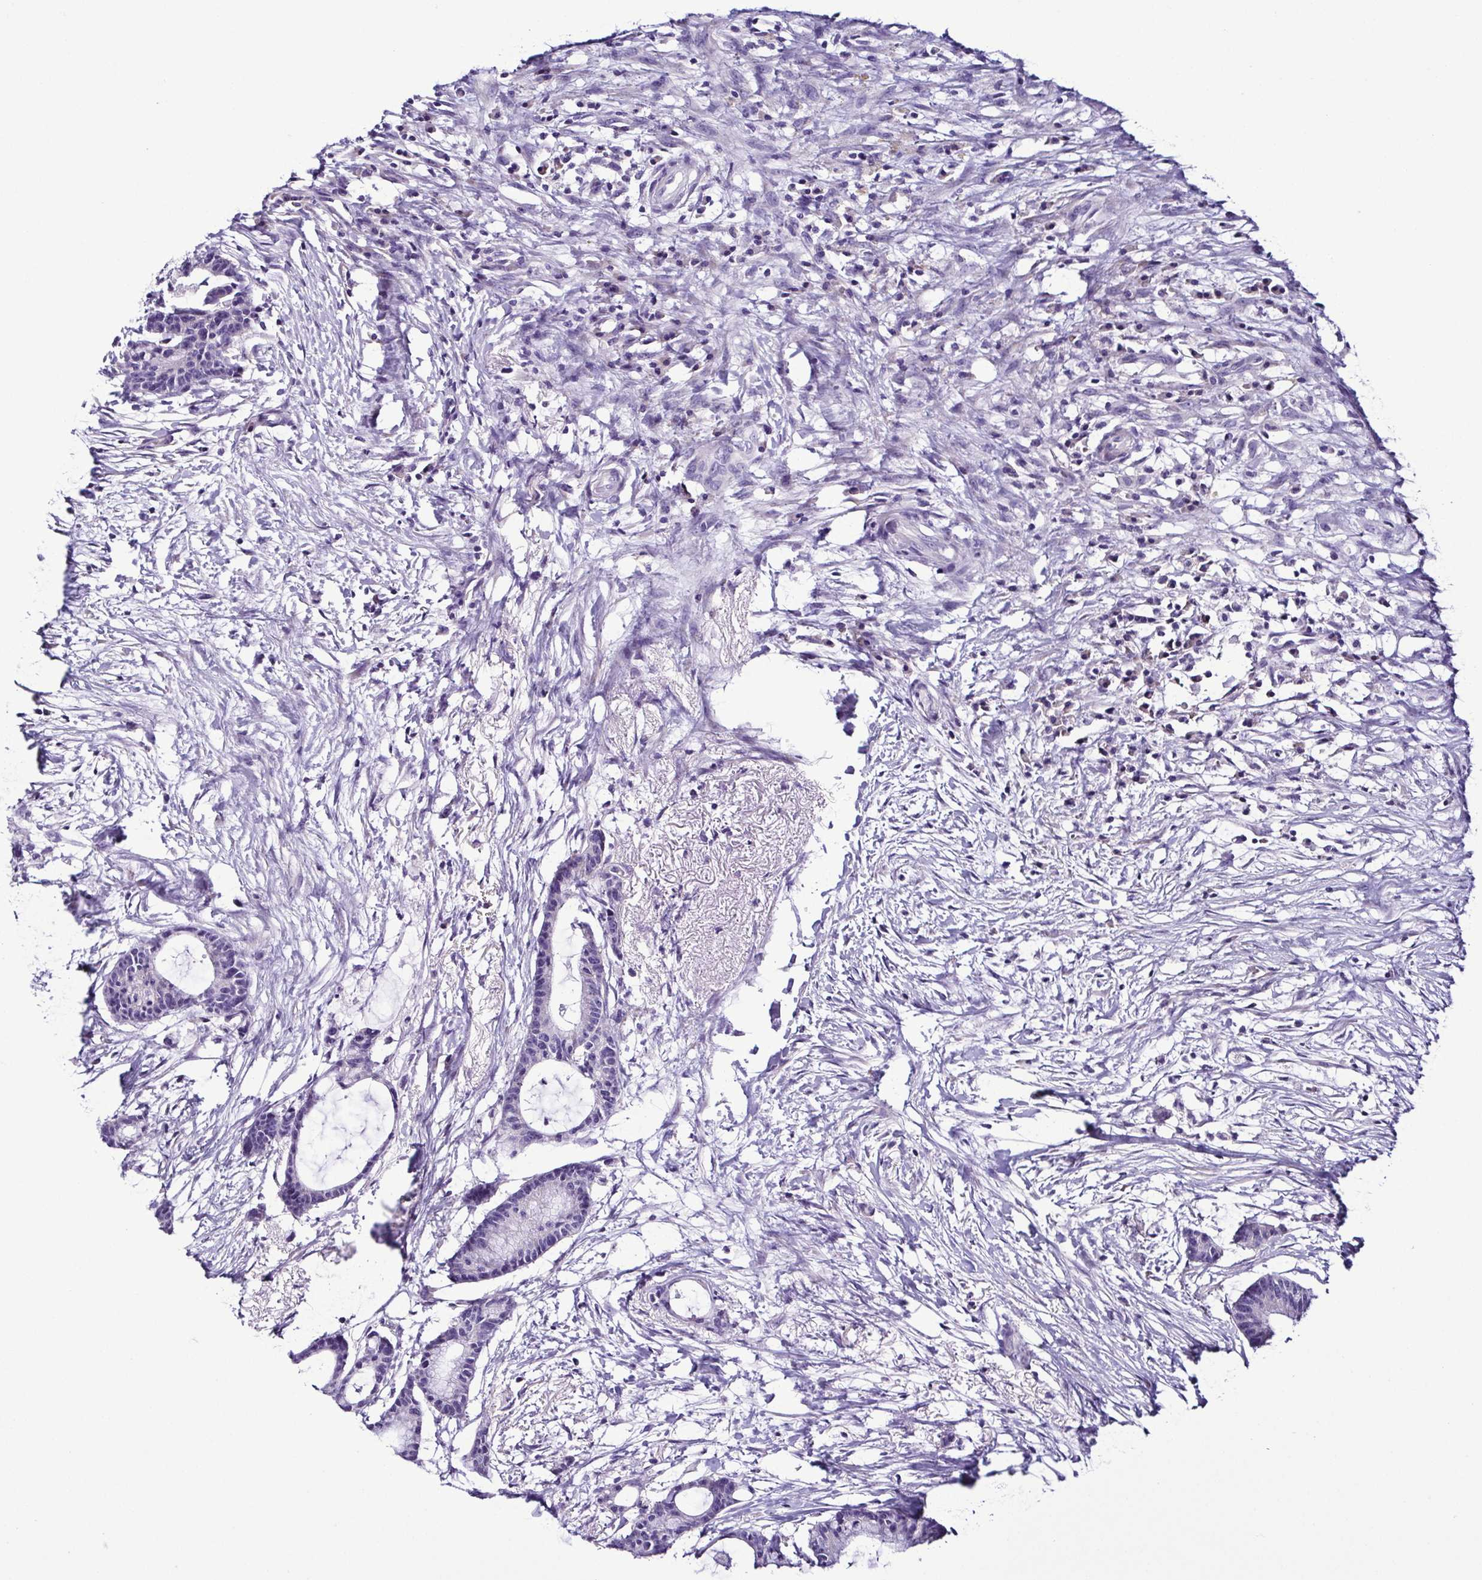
{"staining": {"intensity": "negative", "quantity": "none", "location": "none"}, "tissue": "colorectal cancer", "cell_type": "Tumor cells", "image_type": "cancer", "snomed": [{"axis": "morphology", "description": "Adenocarcinoma, NOS"}, {"axis": "topography", "description": "Colon"}], "caption": "This is an immunohistochemistry photomicrograph of human colorectal cancer. There is no expression in tumor cells.", "gene": "SRL", "patient": {"sex": "female", "age": 78}}